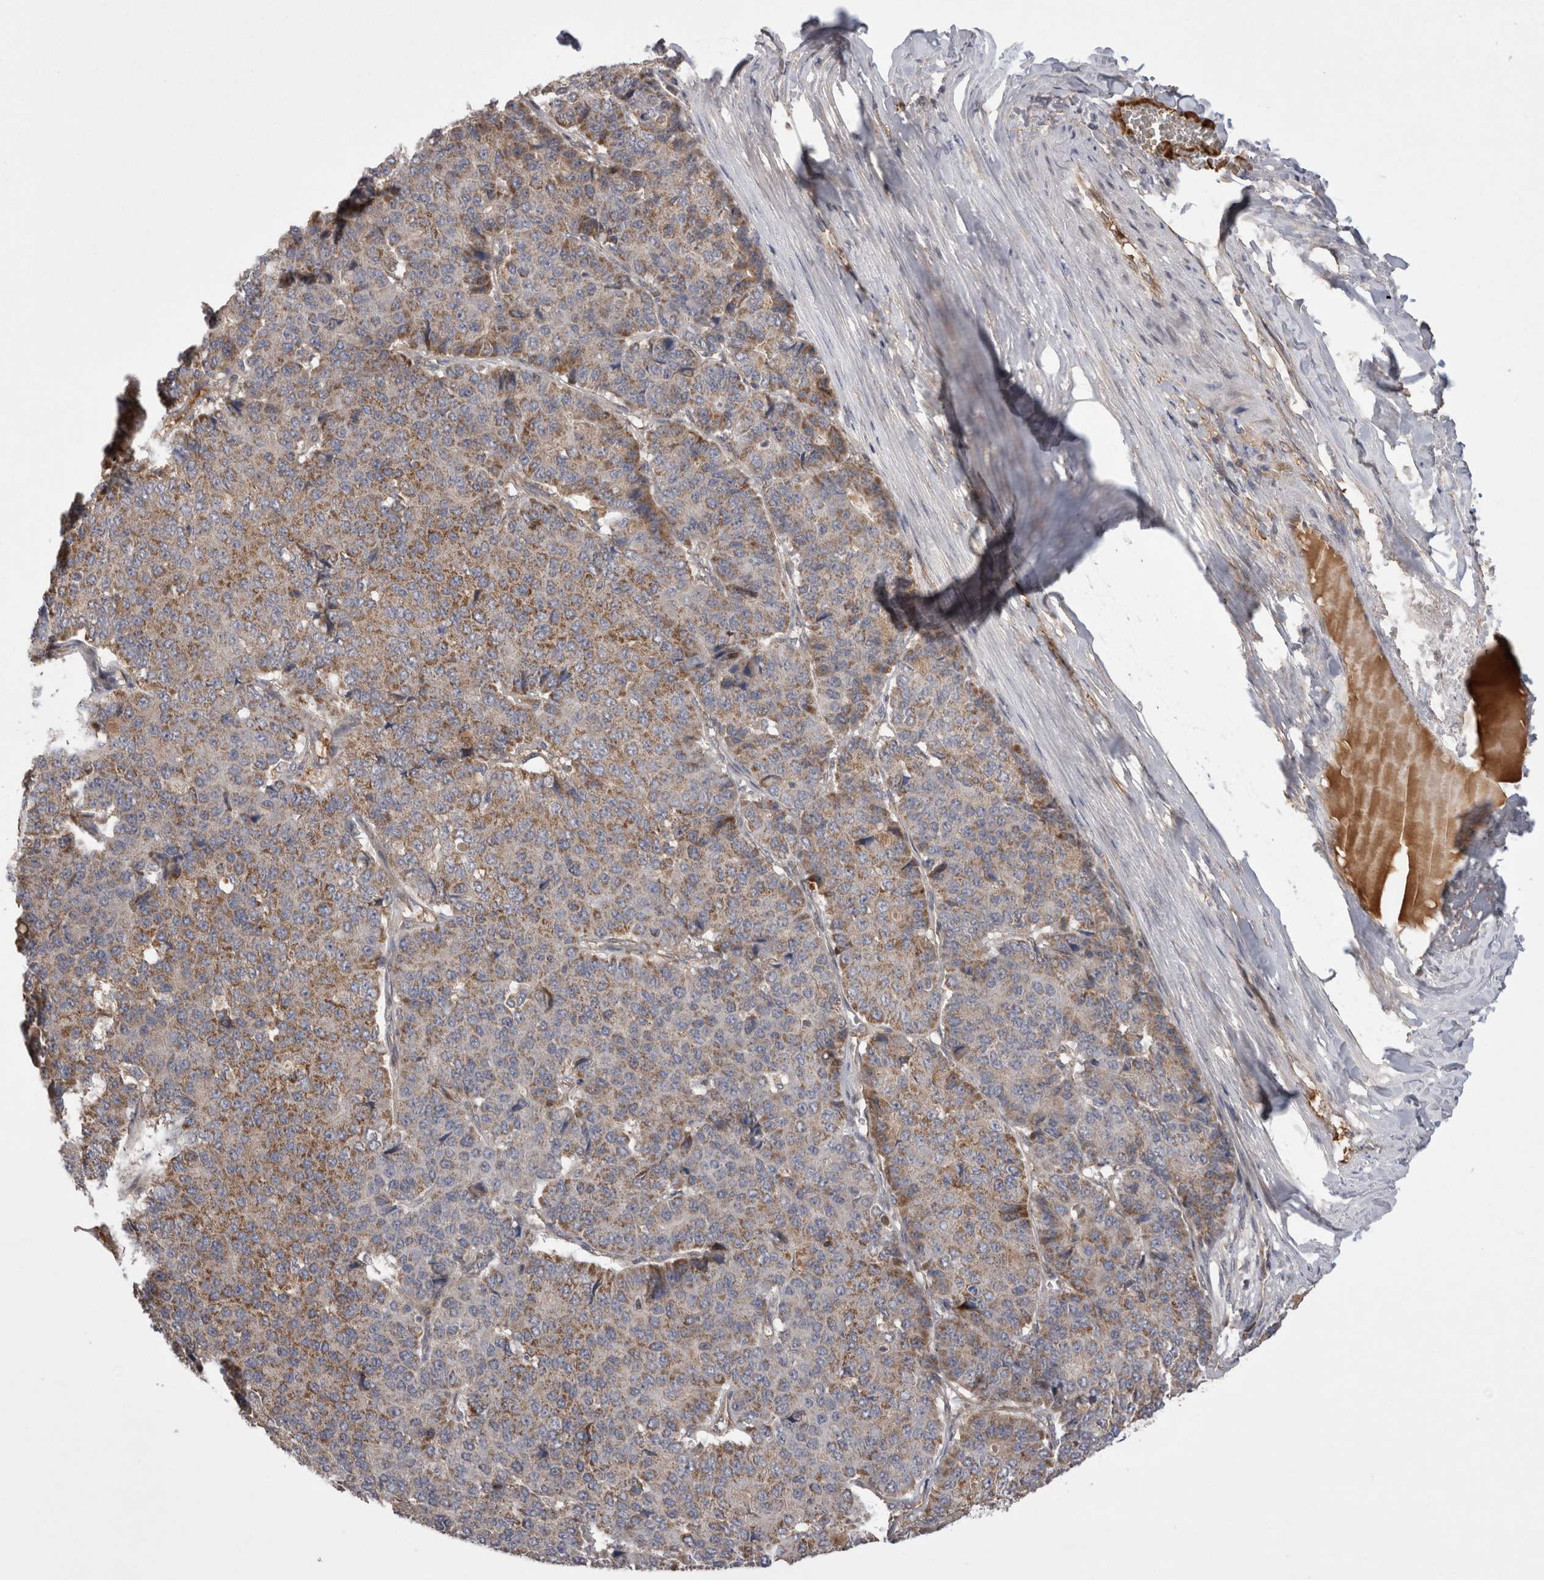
{"staining": {"intensity": "moderate", "quantity": "25%-75%", "location": "cytoplasmic/membranous"}, "tissue": "pancreatic cancer", "cell_type": "Tumor cells", "image_type": "cancer", "snomed": [{"axis": "morphology", "description": "Adenocarcinoma, NOS"}, {"axis": "topography", "description": "Pancreas"}], "caption": "Tumor cells reveal medium levels of moderate cytoplasmic/membranous staining in about 25%-75% of cells in pancreatic adenocarcinoma. The staining was performed using DAB (3,3'-diaminobenzidine), with brown indicating positive protein expression. Nuclei are stained blue with hematoxylin.", "gene": "DARS2", "patient": {"sex": "male", "age": 50}}